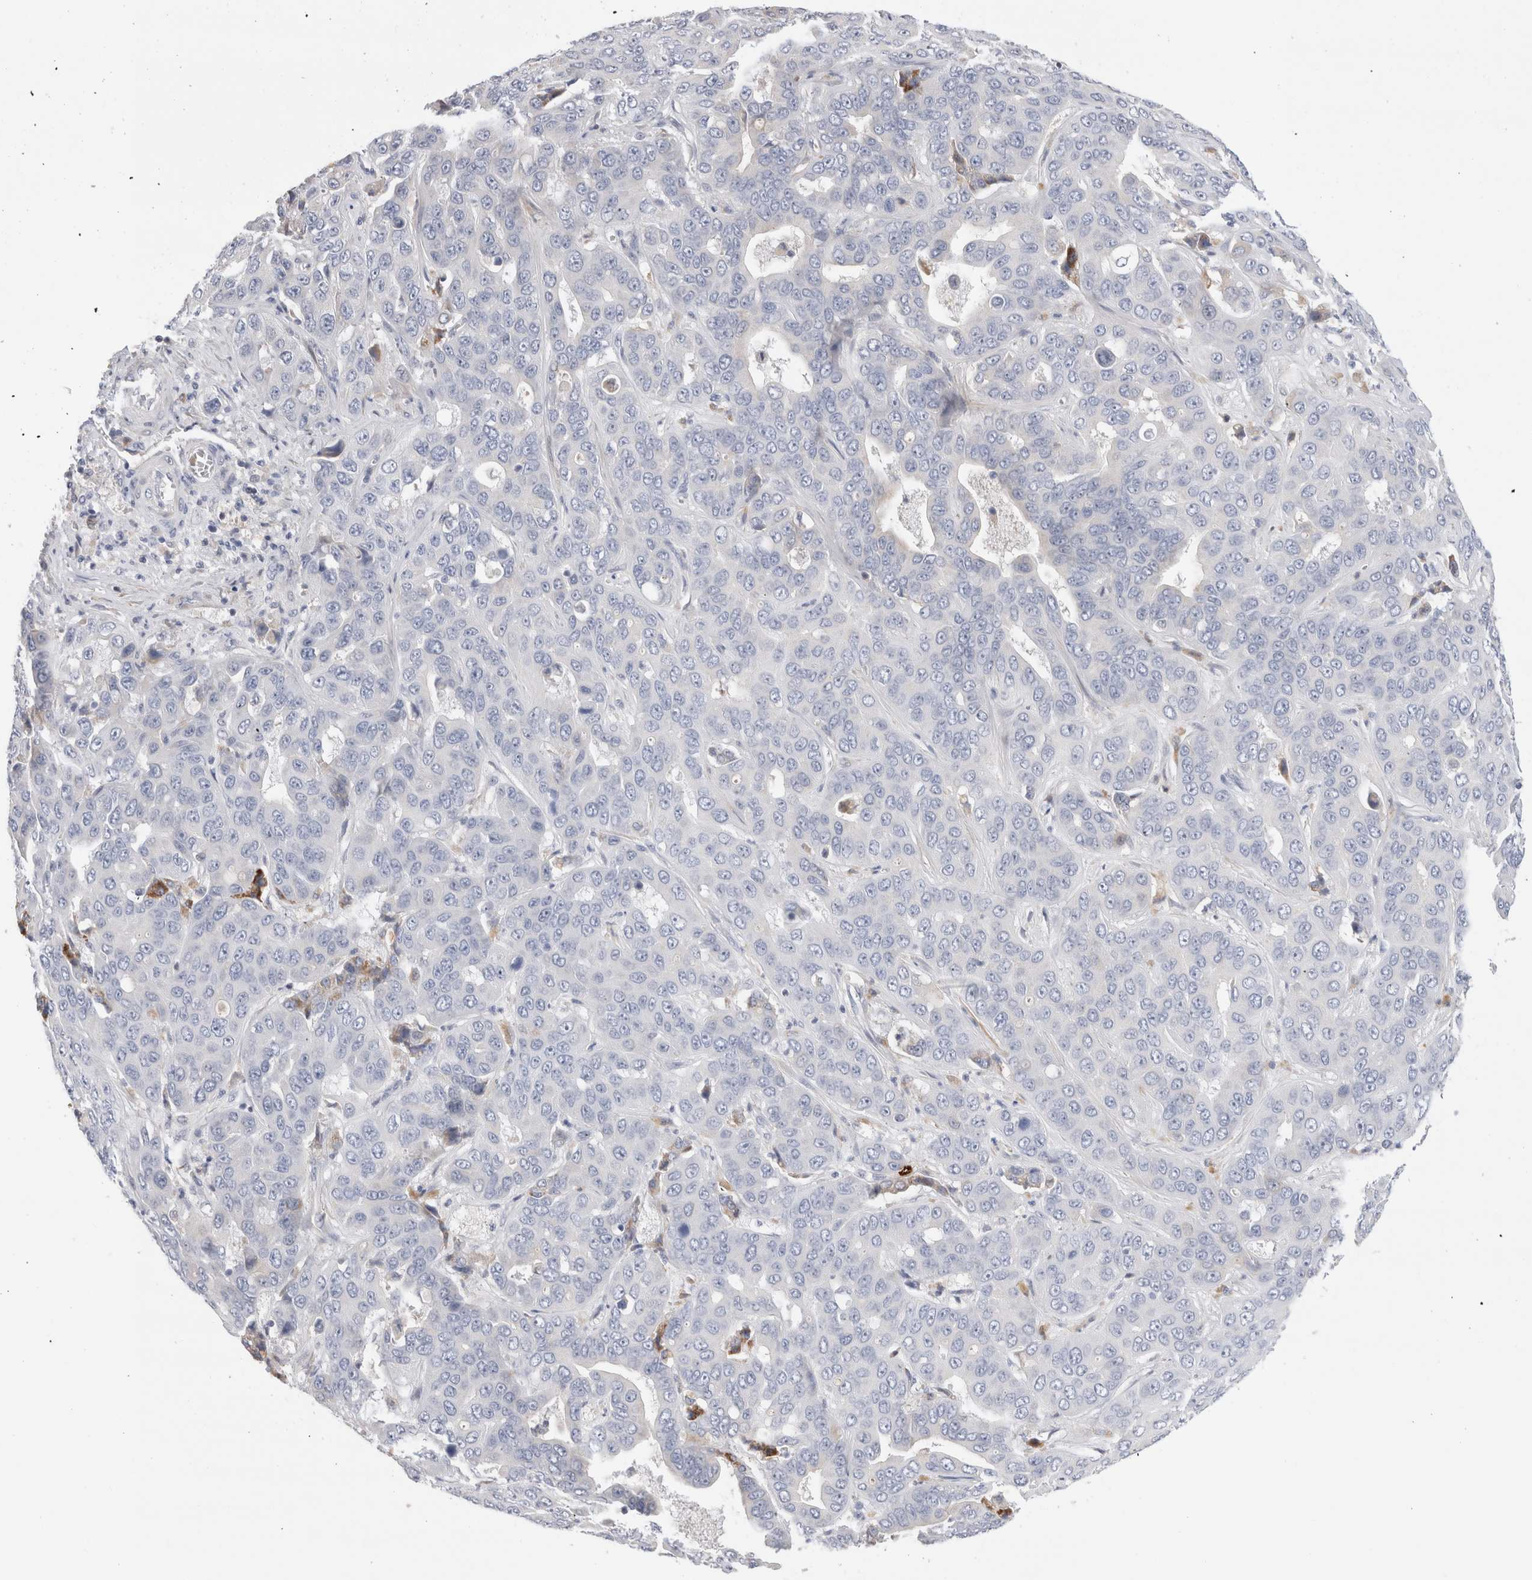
{"staining": {"intensity": "negative", "quantity": "none", "location": "none"}, "tissue": "liver cancer", "cell_type": "Tumor cells", "image_type": "cancer", "snomed": [{"axis": "morphology", "description": "Cholangiocarcinoma"}, {"axis": "topography", "description": "Liver"}], "caption": "A high-resolution micrograph shows immunohistochemistry (IHC) staining of liver cancer (cholangiocarcinoma), which displays no significant positivity in tumor cells. (Immunohistochemistry (ihc), brightfield microscopy, high magnification).", "gene": "ECHDC2", "patient": {"sex": "female", "age": 52}}